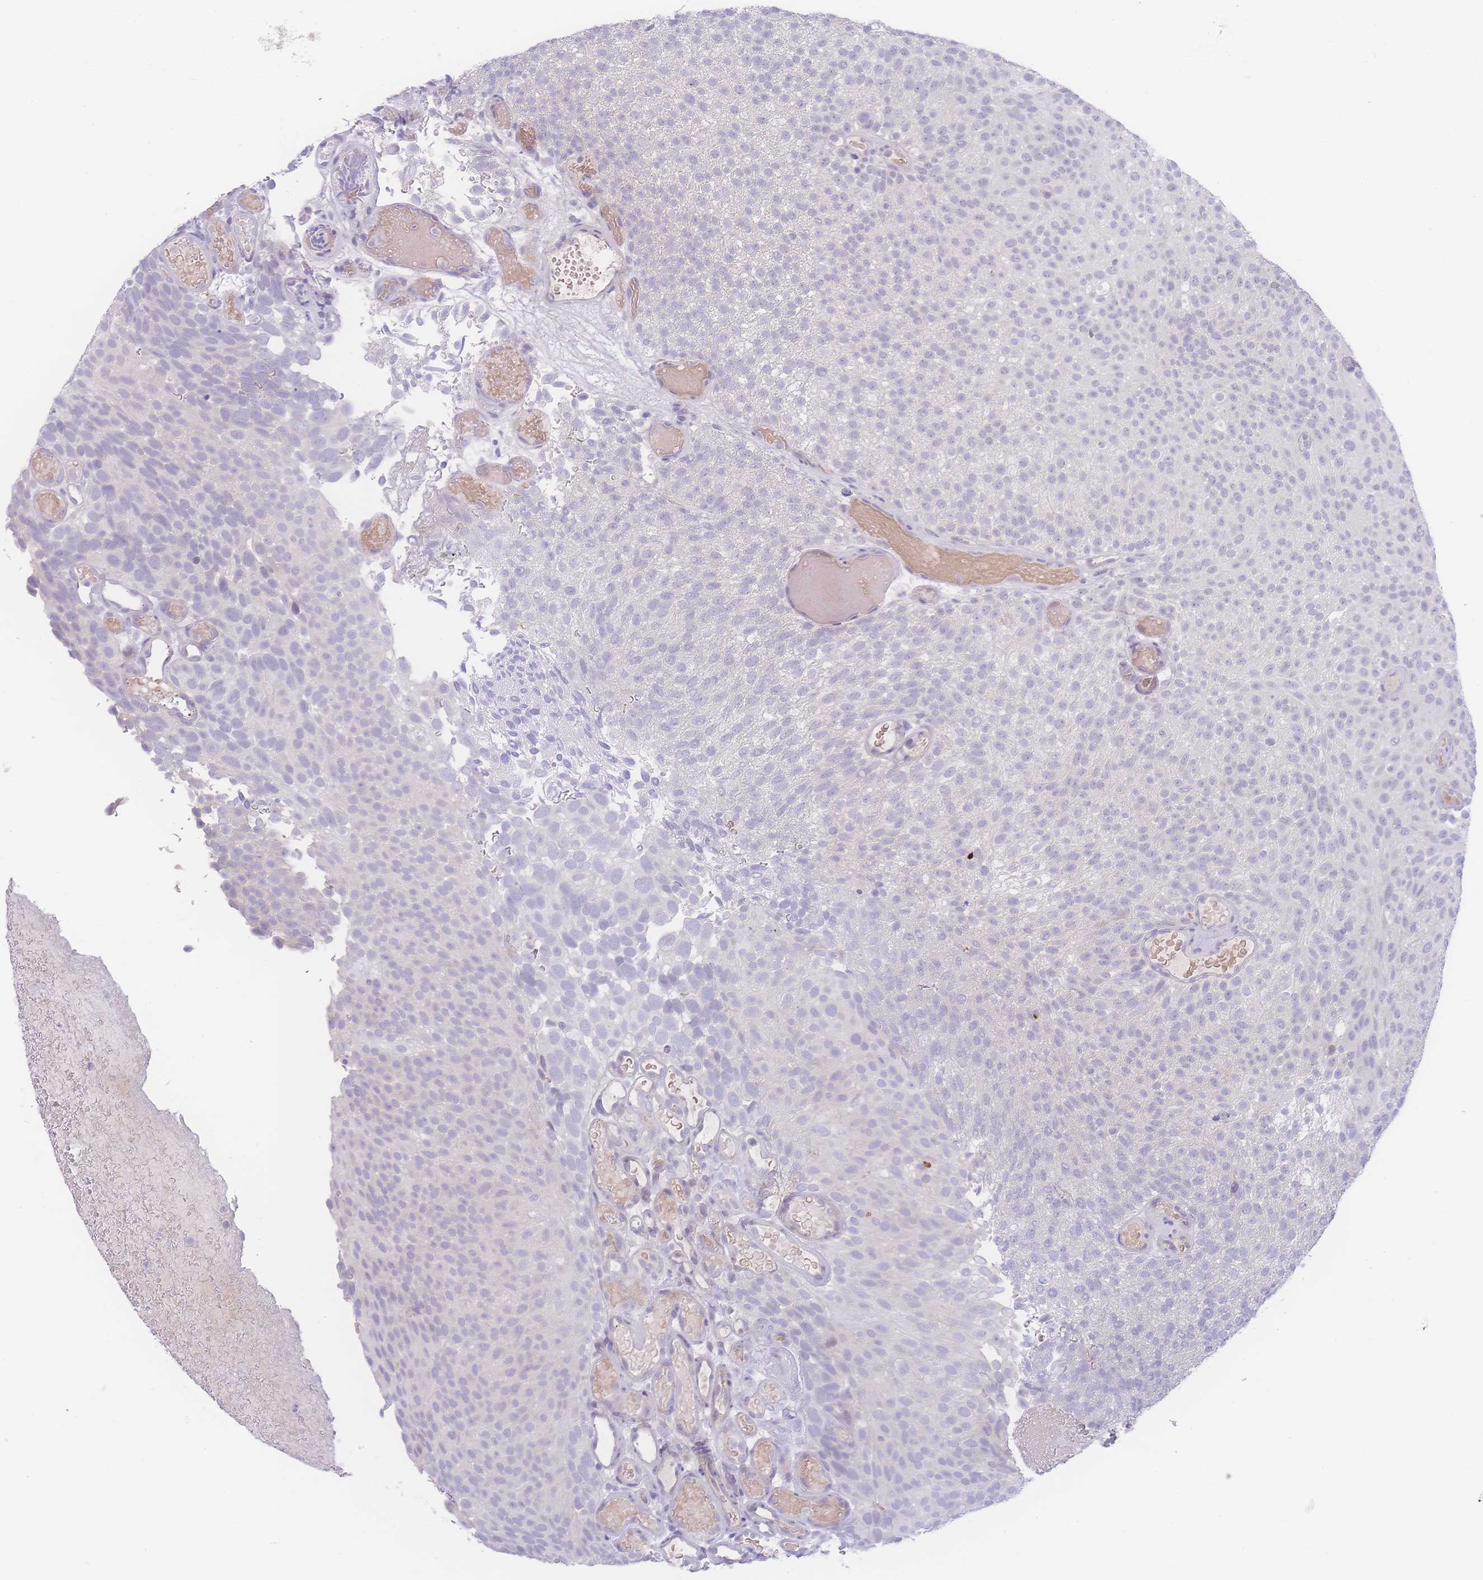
{"staining": {"intensity": "negative", "quantity": "none", "location": "none"}, "tissue": "urothelial cancer", "cell_type": "Tumor cells", "image_type": "cancer", "snomed": [{"axis": "morphology", "description": "Urothelial carcinoma, Low grade"}, {"axis": "topography", "description": "Urinary bladder"}], "caption": "Immunohistochemistry (IHC) micrograph of human low-grade urothelial carcinoma stained for a protein (brown), which reveals no staining in tumor cells.", "gene": "PRSS22", "patient": {"sex": "male", "age": 78}}